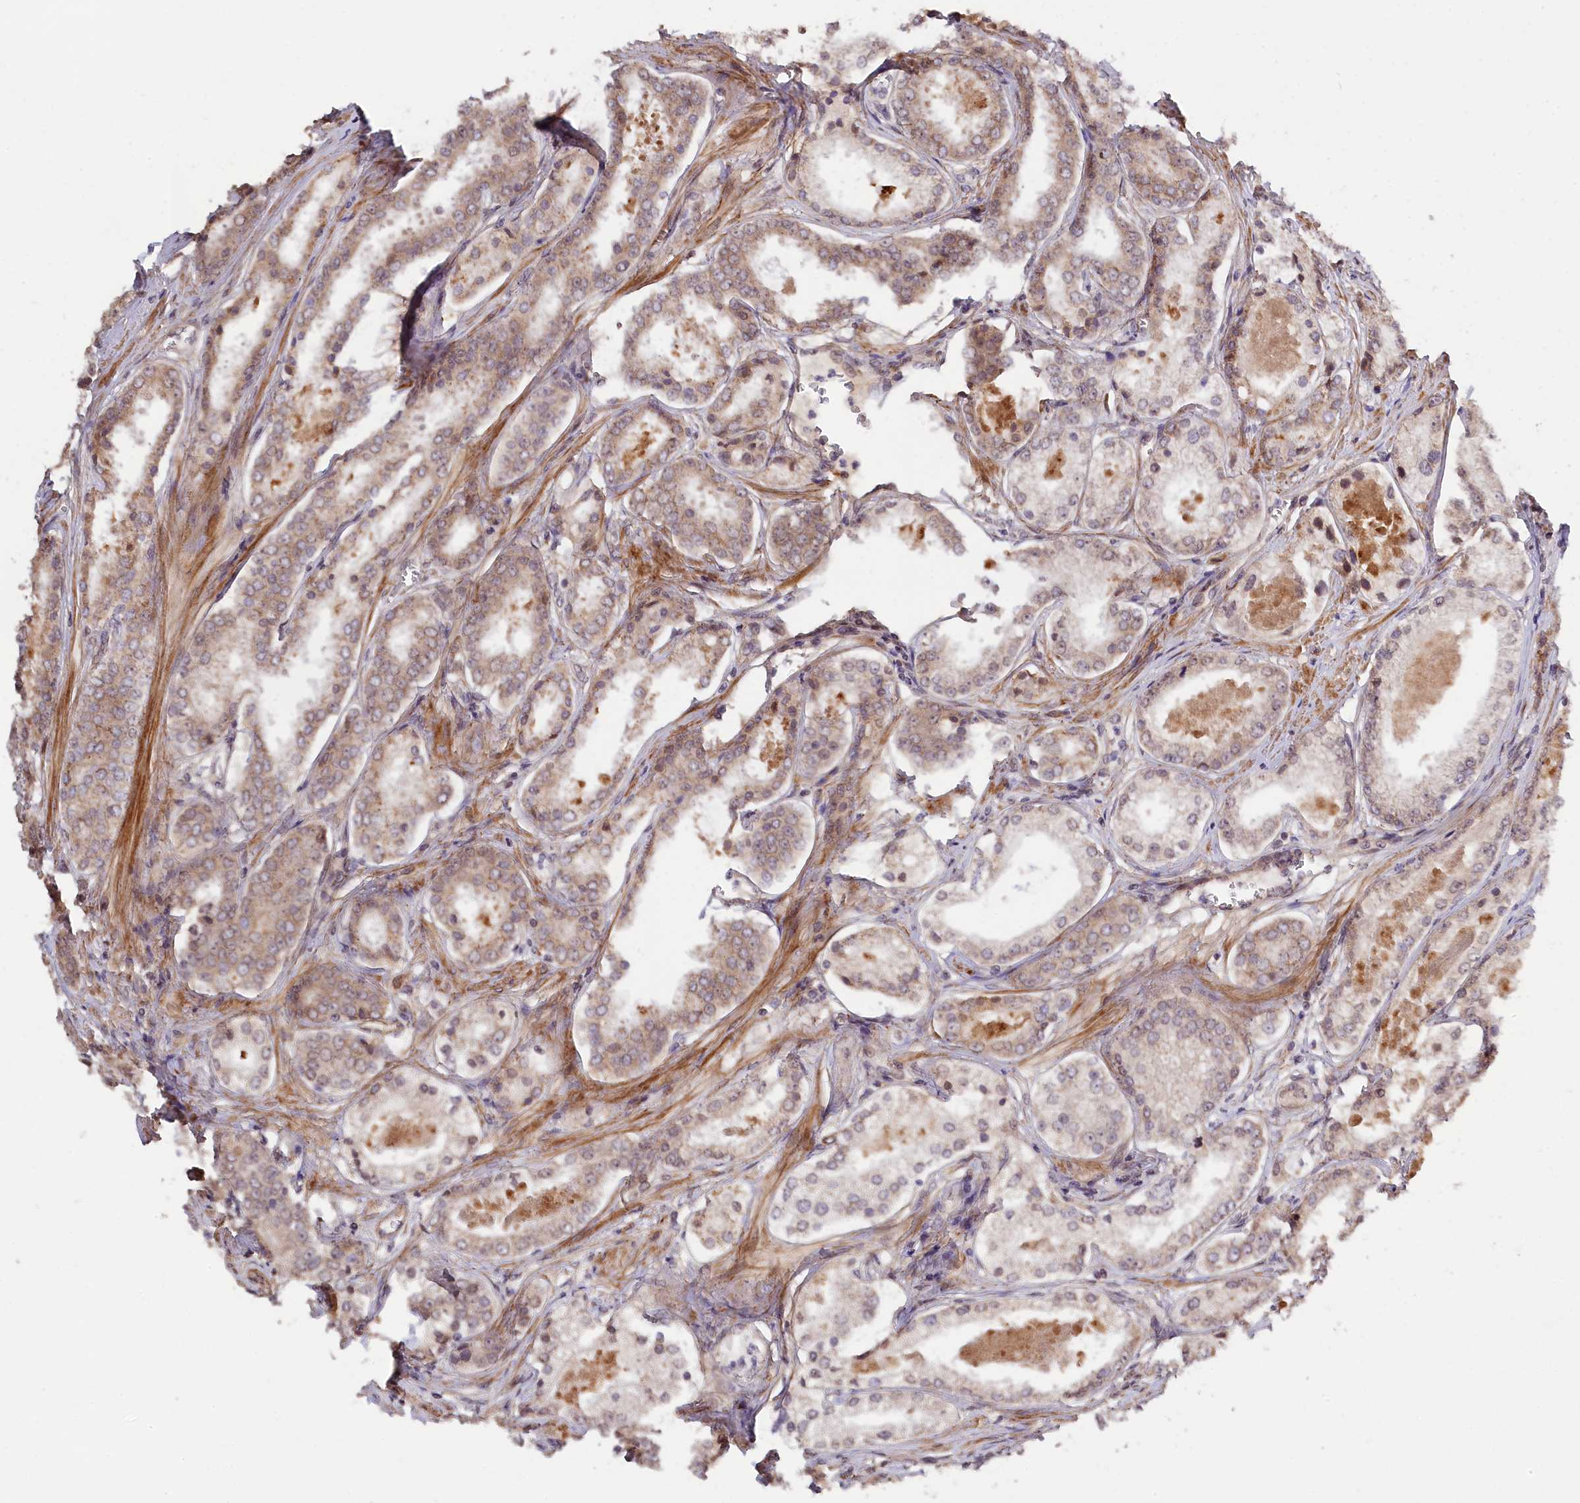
{"staining": {"intensity": "weak", "quantity": "25%-75%", "location": "cytoplasmic/membranous"}, "tissue": "prostate cancer", "cell_type": "Tumor cells", "image_type": "cancer", "snomed": [{"axis": "morphology", "description": "Adenocarcinoma, Low grade"}, {"axis": "topography", "description": "Prostate"}], "caption": "A low amount of weak cytoplasmic/membranous positivity is present in about 25%-75% of tumor cells in prostate cancer tissue.", "gene": "ZNF480", "patient": {"sex": "male", "age": 68}}